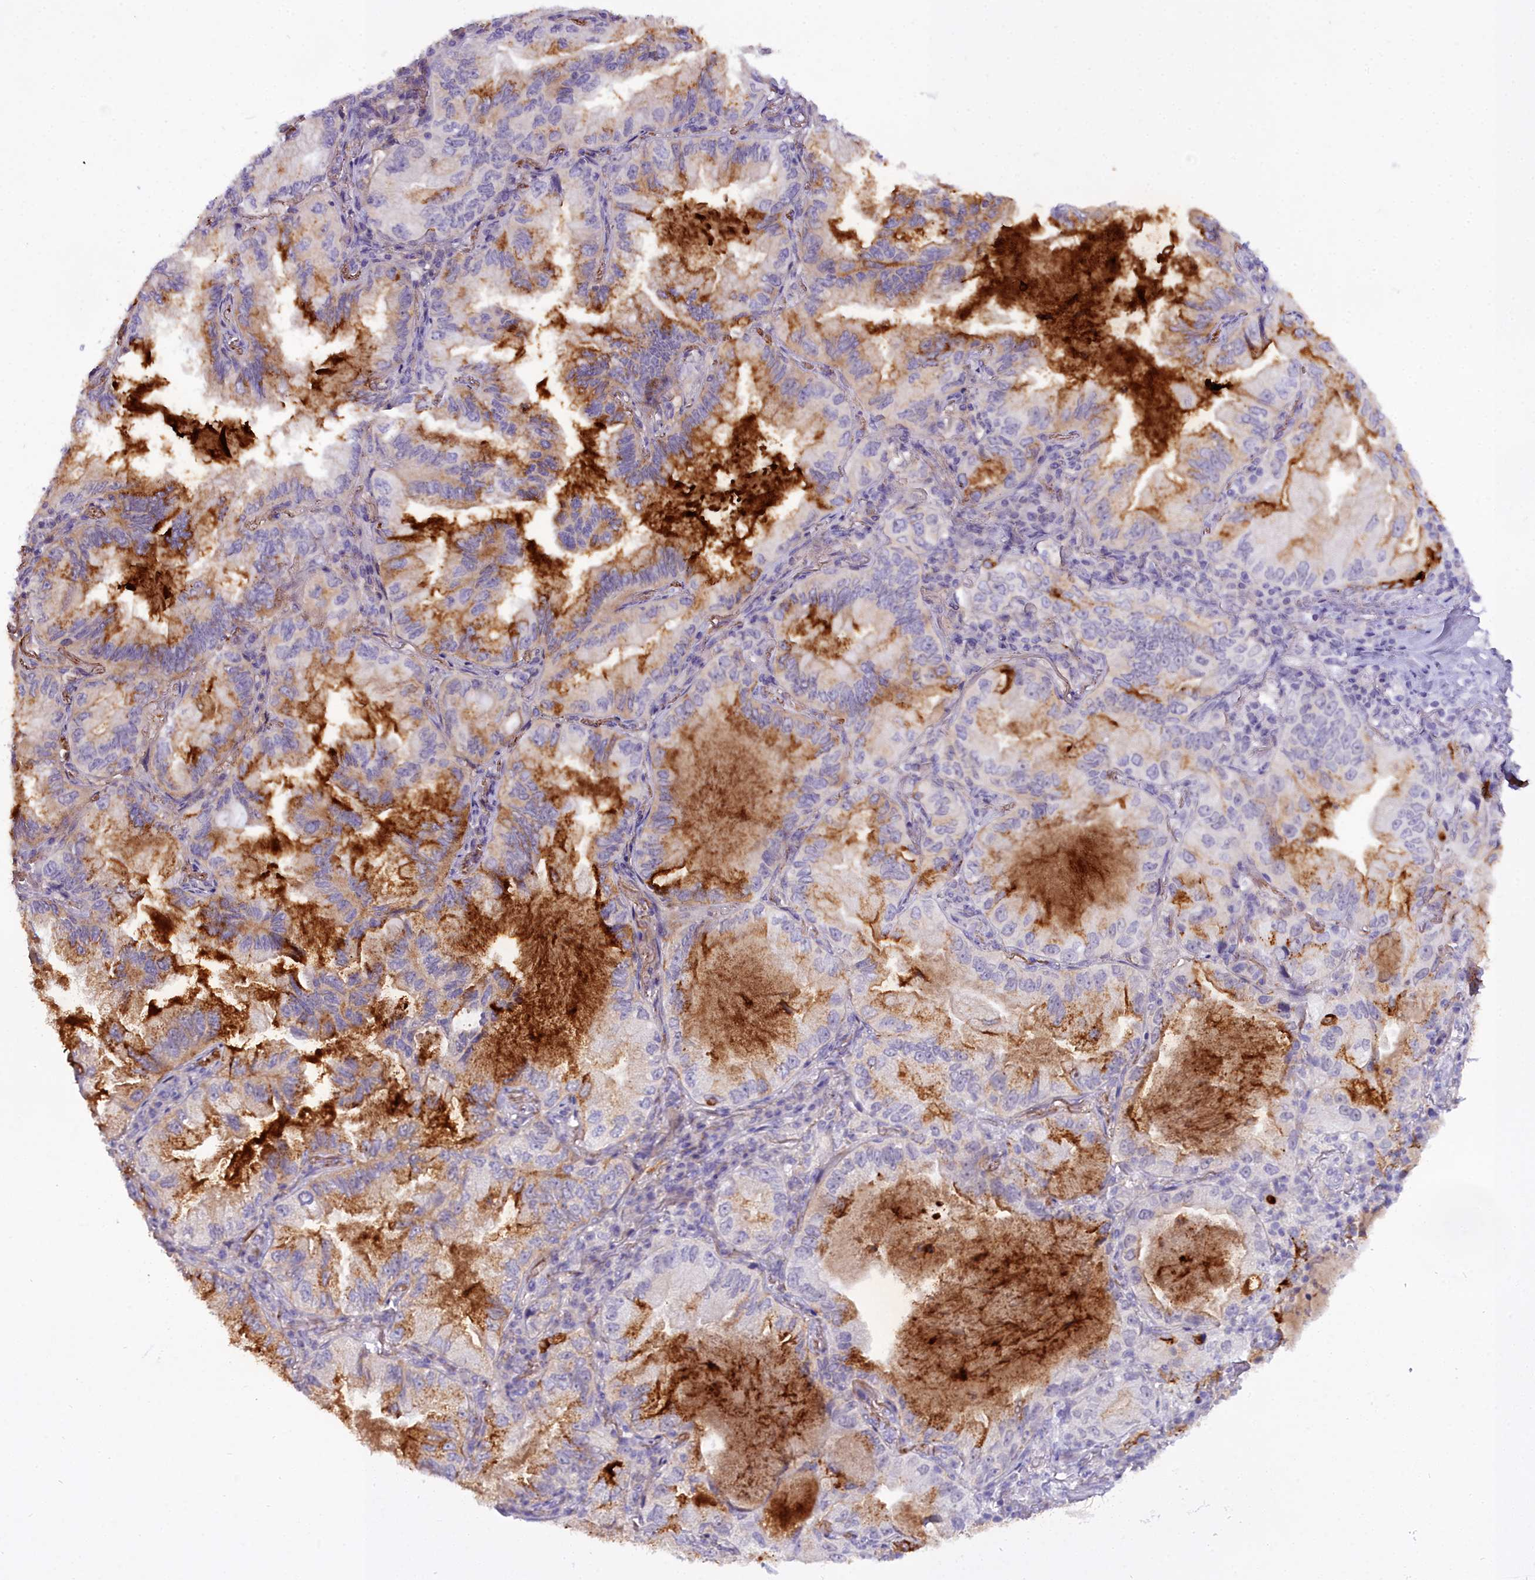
{"staining": {"intensity": "moderate", "quantity": "<25%", "location": "cytoplasmic/membranous"}, "tissue": "lung cancer", "cell_type": "Tumor cells", "image_type": "cancer", "snomed": [{"axis": "morphology", "description": "Adenocarcinoma, NOS"}, {"axis": "topography", "description": "Lung"}], "caption": "DAB (3,3'-diaminobenzidine) immunohistochemical staining of human lung adenocarcinoma reveals moderate cytoplasmic/membranous protein positivity in approximately <25% of tumor cells. (Brightfield microscopy of DAB IHC at high magnification).", "gene": "OSTN", "patient": {"sex": "female", "age": 69}}